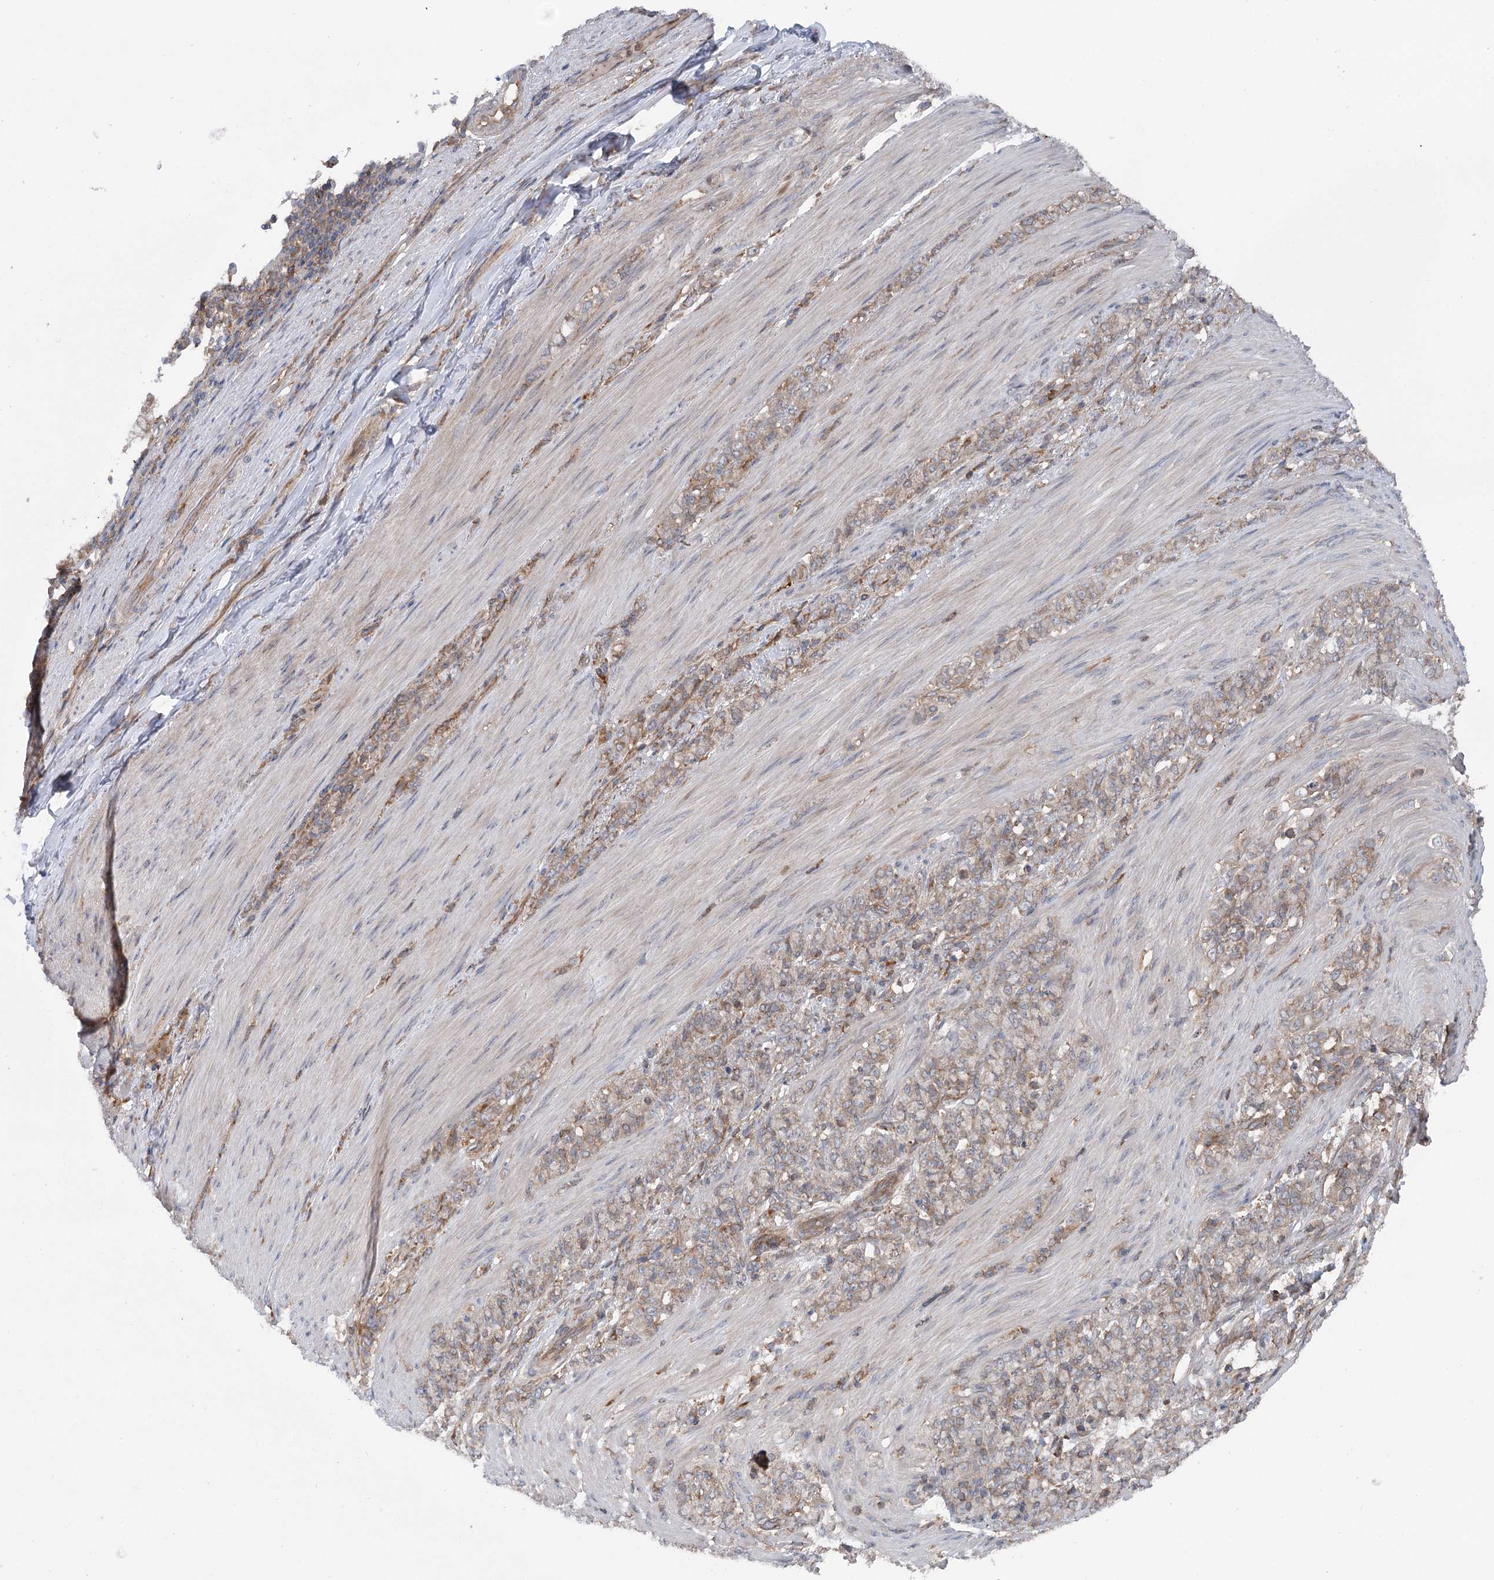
{"staining": {"intensity": "weak", "quantity": "25%-75%", "location": "cytoplasmic/membranous"}, "tissue": "stomach cancer", "cell_type": "Tumor cells", "image_type": "cancer", "snomed": [{"axis": "morphology", "description": "Adenocarcinoma, NOS"}, {"axis": "topography", "description": "Stomach"}], "caption": "High-power microscopy captured an immunohistochemistry histopathology image of adenocarcinoma (stomach), revealing weak cytoplasmic/membranous positivity in about 25%-75% of tumor cells.", "gene": "PPP1R21", "patient": {"sex": "female", "age": 79}}